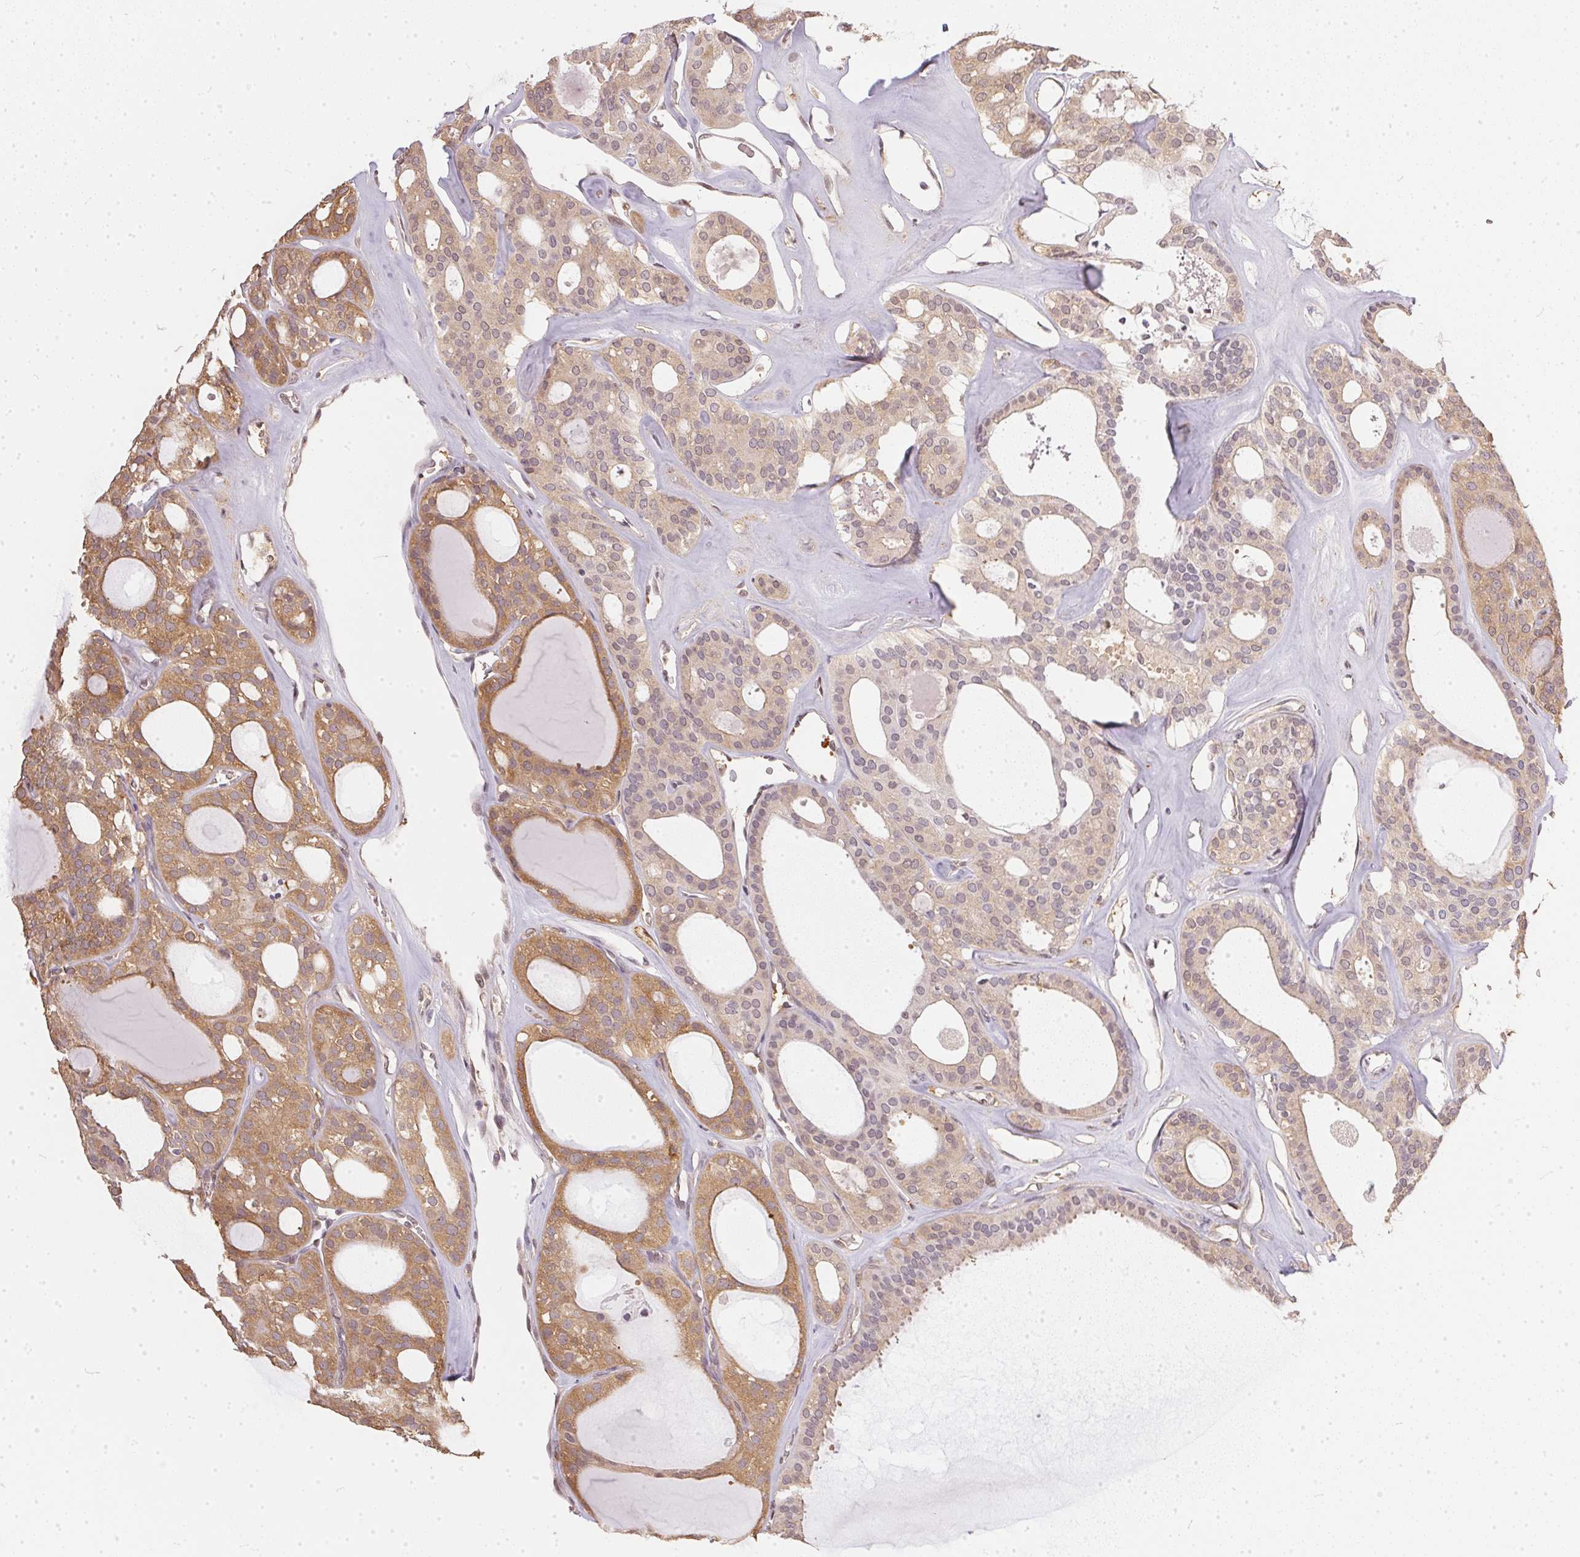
{"staining": {"intensity": "moderate", "quantity": ">75%", "location": "cytoplasmic/membranous"}, "tissue": "thyroid cancer", "cell_type": "Tumor cells", "image_type": "cancer", "snomed": [{"axis": "morphology", "description": "Follicular adenoma carcinoma, NOS"}, {"axis": "topography", "description": "Thyroid gland"}], "caption": "A photomicrograph of thyroid cancer stained for a protein demonstrates moderate cytoplasmic/membranous brown staining in tumor cells. (IHC, brightfield microscopy, high magnification).", "gene": "BLMH", "patient": {"sex": "male", "age": 75}}